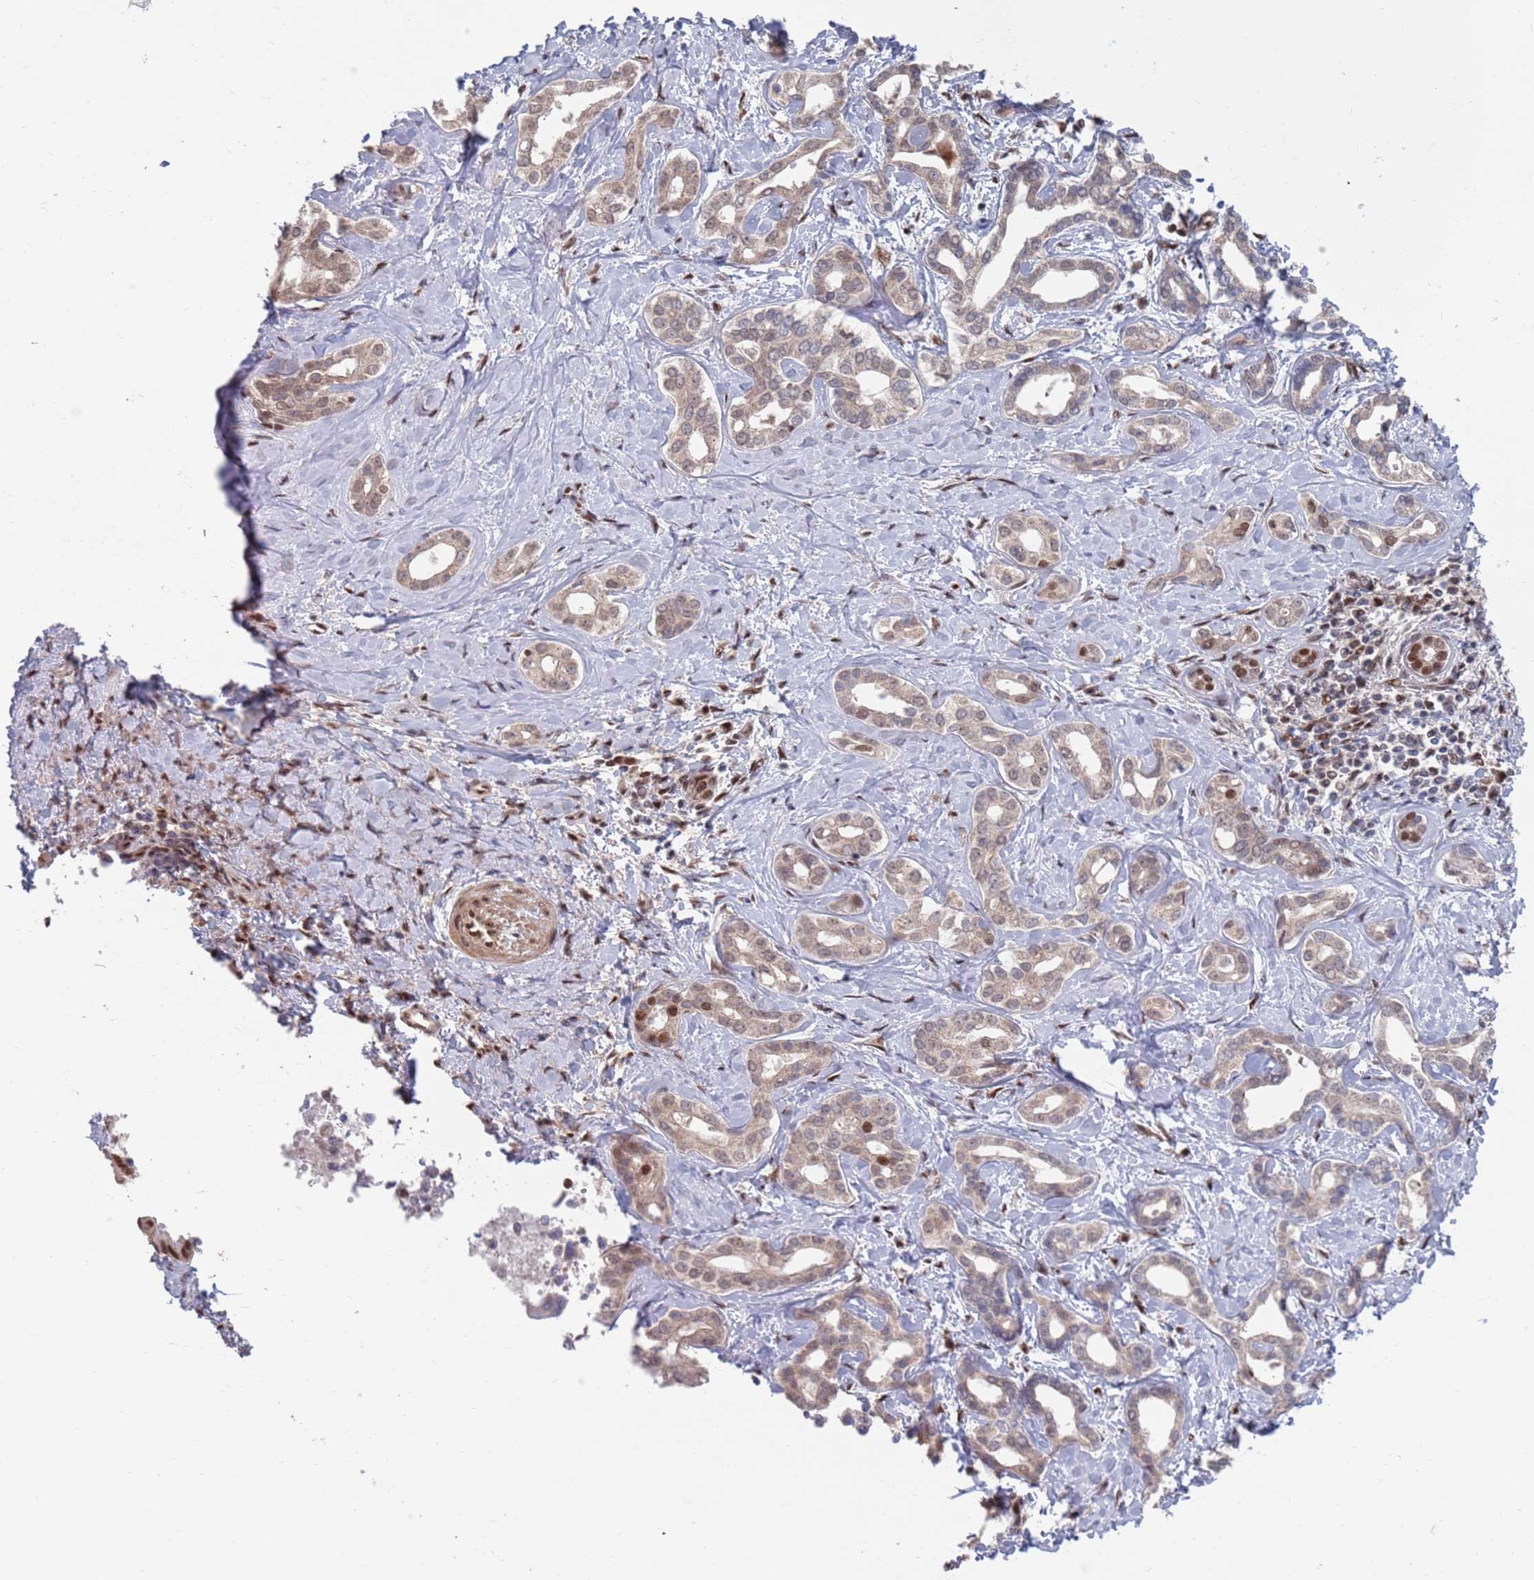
{"staining": {"intensity": "weak", "quantity": "25%-75%", "location": "cytoplasmic/membranous"}, "tissue": "liver cancer", "cell_type": "Tumor cells", "image_type": "cancer", "snomed": [{"axis": "morphology", "description": "Cholangiocarcinoma"}, {"axis": "topography", "description": "Liver"}], "caption": "The image demonstrates staining of liver cancer, revealing weak cytoplasmic/membranous protein positivity (brown color) within tumor cells.", "gene": "RPP25", "patient": {"sex": "female", "age": 77}}